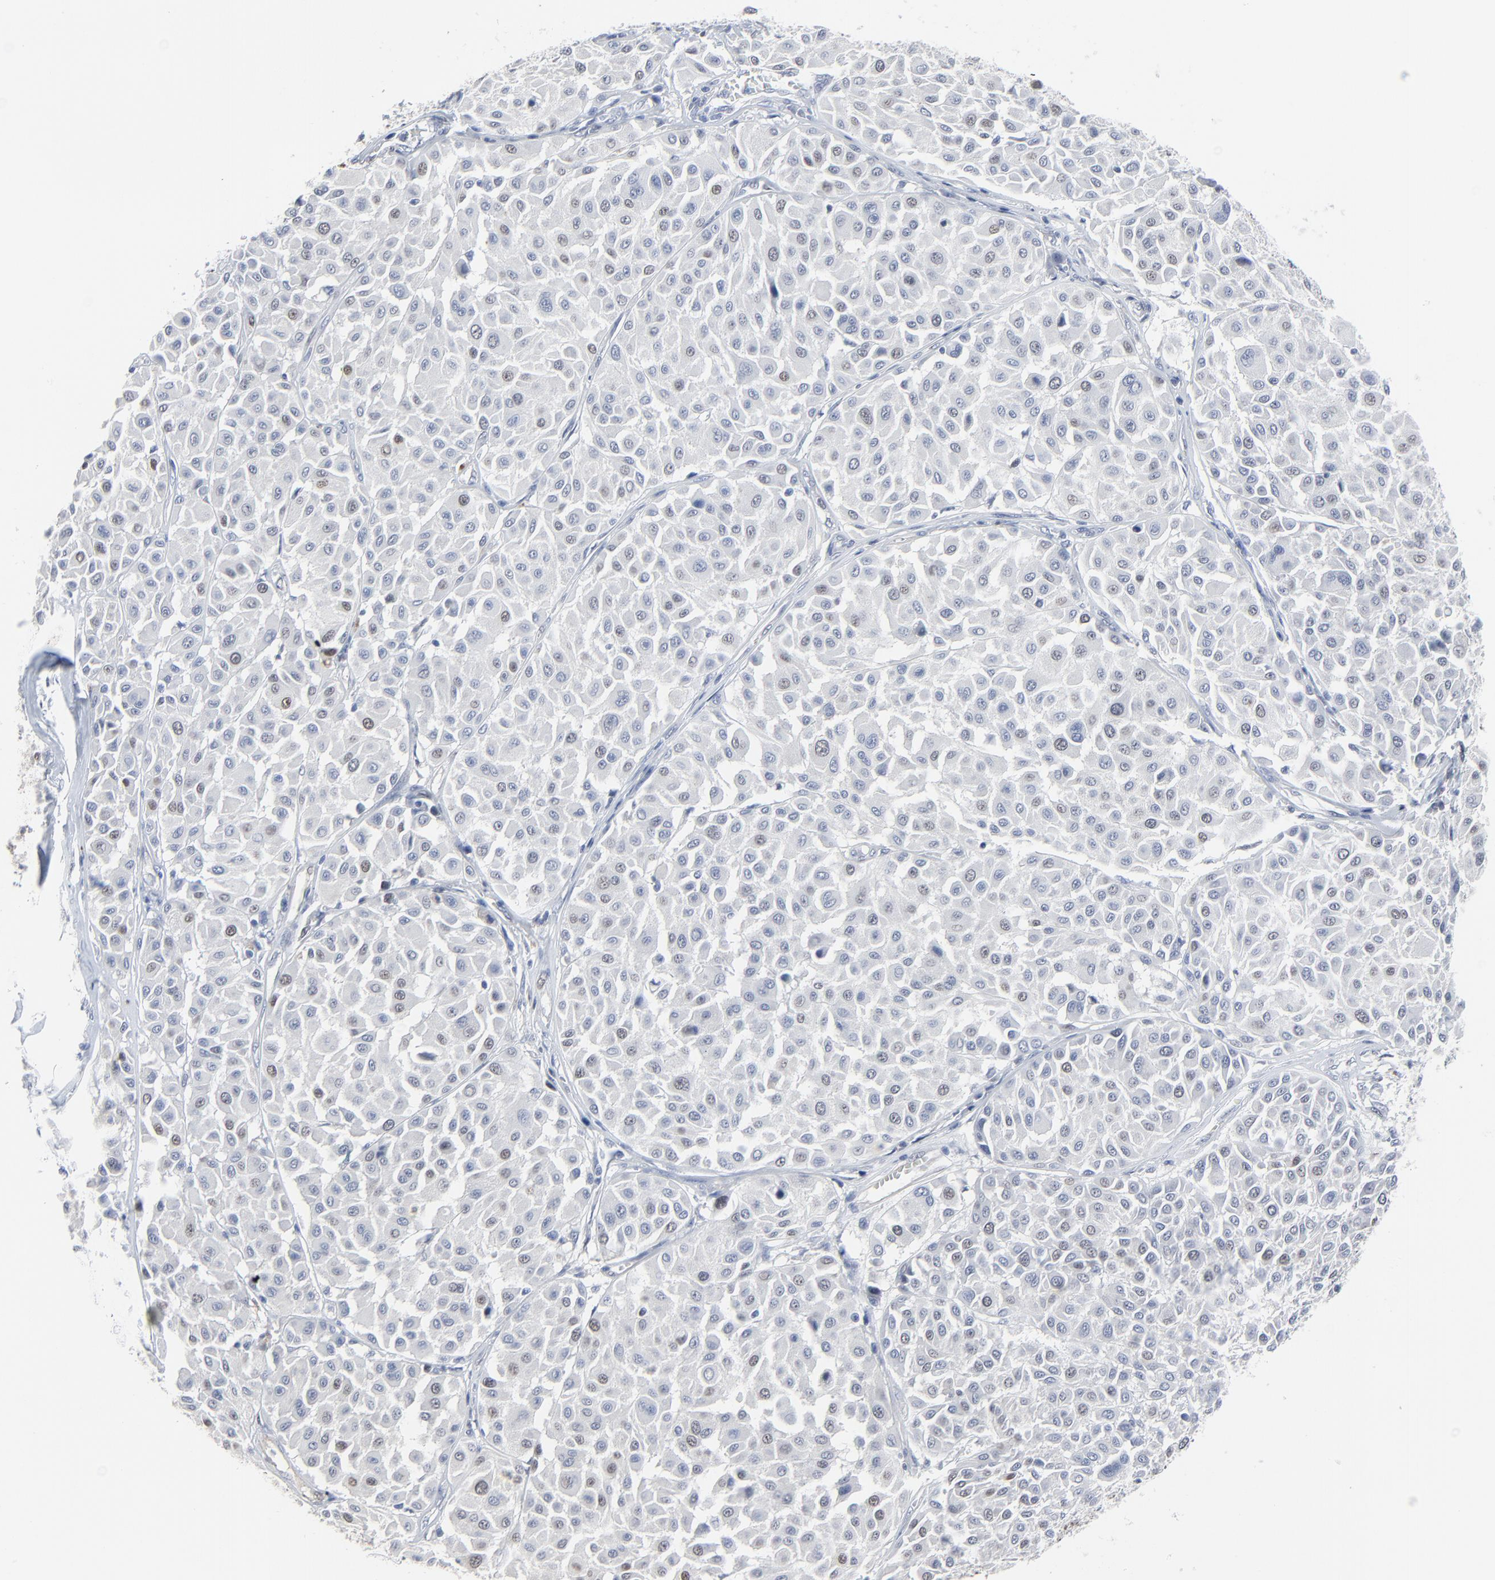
{"staining": {"intensity": "weak", "quantity": "<25%", "location": "cytoplasmic/membranous,nuclear"}, "tissue": "melanoma", "cell_type": "Tumor cells", "image_type": "cancer", "snomed": [{"axis": "morphology", "description": "Malignant melanoma, Metastatic site"}, {"axis": "topography", "description": "Soft tissue"}], "caption": "Immunohistochemistry photomicrograph of malignant melanoma (metastatic site) stained for a protein (brown), which exhibits no positivity in tumor cells.", "gene": "BIRC3", "patient": {"sex": "male", "age": 41}}